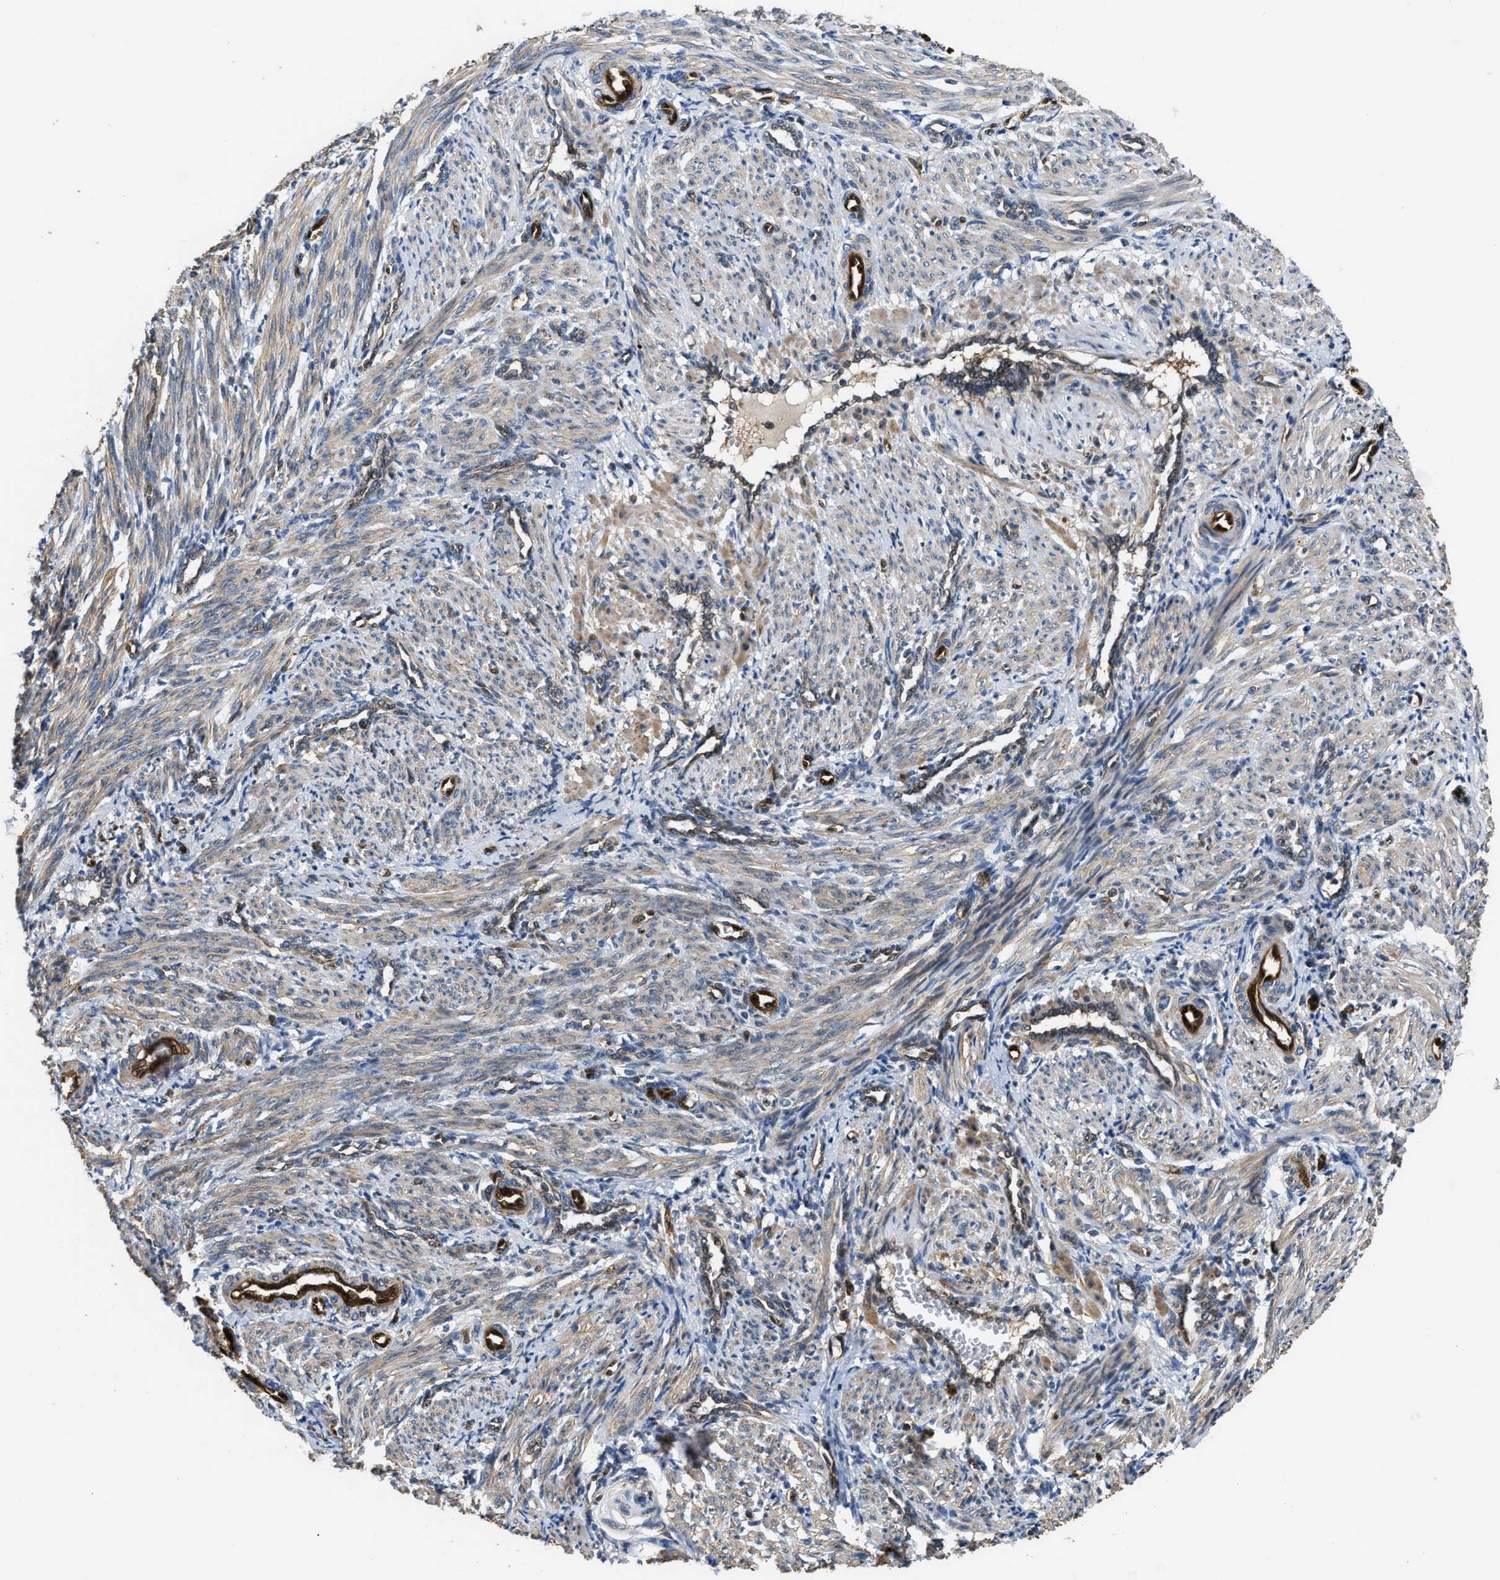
{"staining": {"intensity": "weak", "quantity": ">75%", "location": "cytoplasmic/membranous"}, "tissue": "smooth muscle", "cell_type": "Smooth muscle cells", "image_type": "normal", "snomed": [{"axis": "morphology", "description": "Normal tissue, NOS"}, {"axis": "topography", "description": "Endometrium"}], "caption": "This is a photomicrograph of immunohistochemistry (IHC) staining of unremarkable smooth muscle, which shows weak staining in the cytoplasmic/membranous of smooth muscle cells.", "gene": "PPA1", "patient": {"sex": "female", "age": 33}}